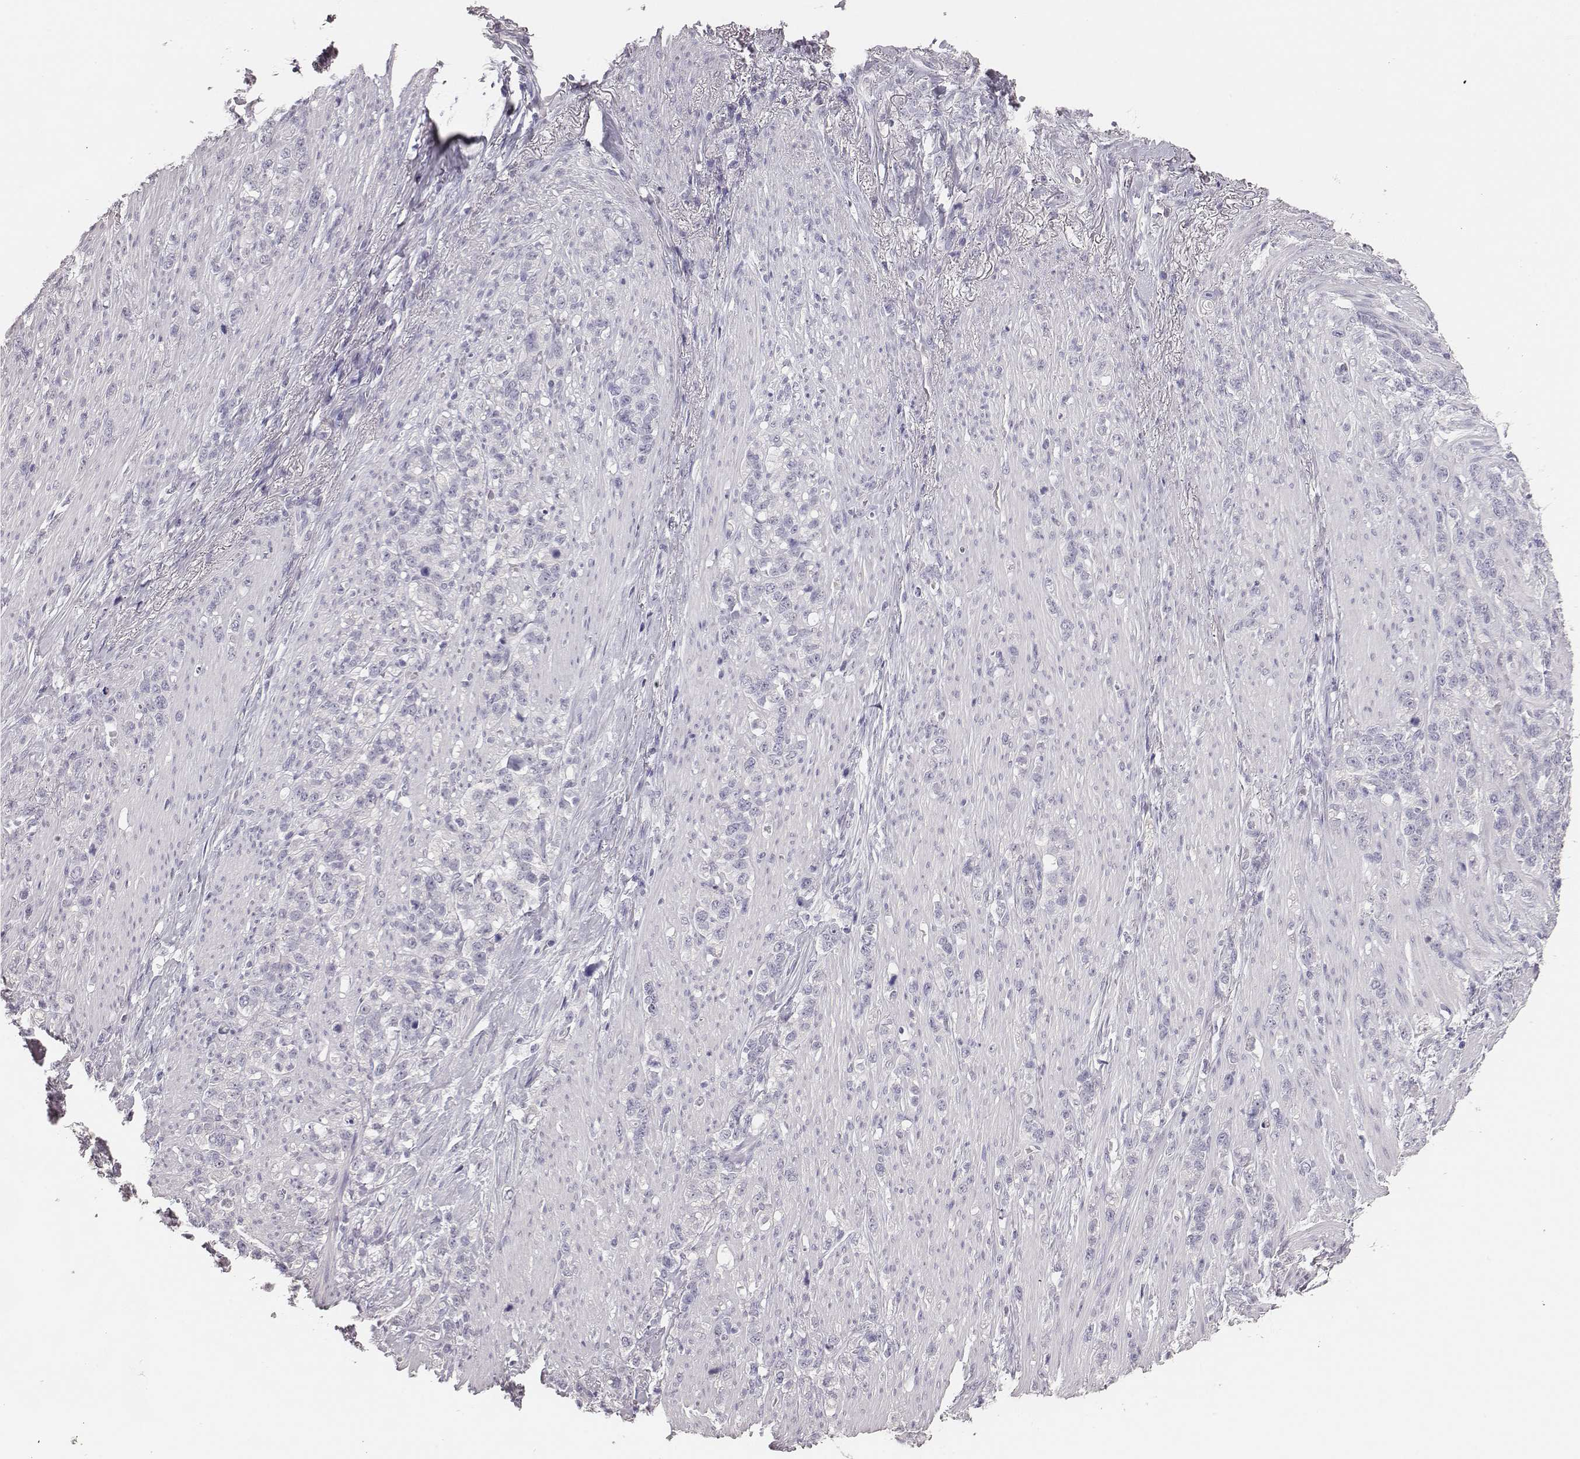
{"staining": {"intensity": "negative", "quantity": "none", "location": "none"}, "tissue": "stomach cancer", "cell_type": "Tumor cells", "image_type": "cancer", "snomed": [{"axis": "morphology", "description": "Adenocarcinoma, NOS"}, {"axis": "topography", "description": "Stomach, lower"}], "caption": "DAB immunohistochemical staining of human adenocarcinoma (stomach) shows no significant positivity in tumor cells.", "gene": "MYH6", "patient": {"sex": "male", "age": 88}}